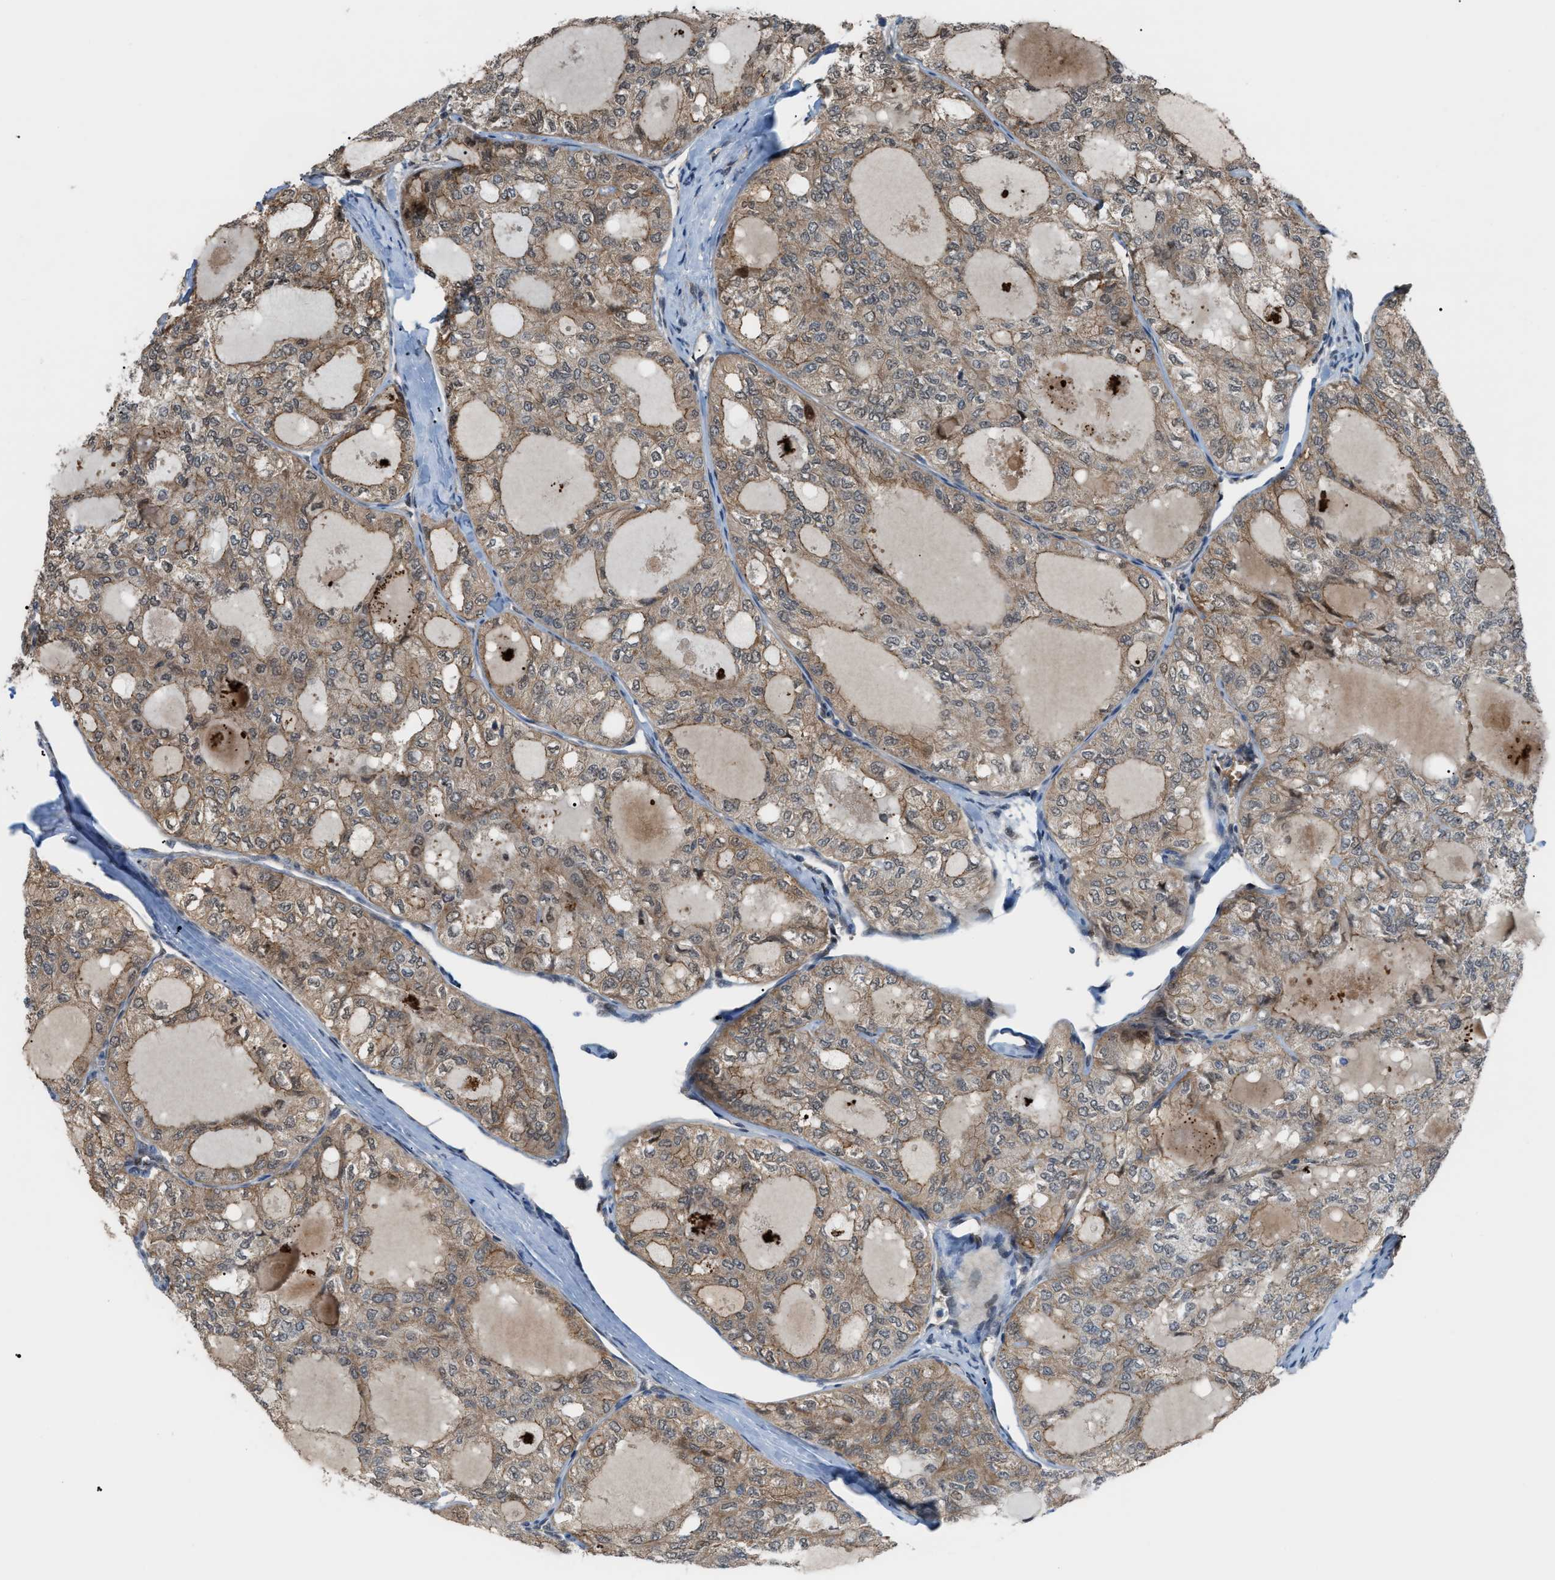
{"staining": {"intensity": "weak", "quantity": ">75%", "location": "cytoplasmic/membranous,nuclear"}, "tissue": "thyroid cancer", "cell_type": "Tumor cells", "image_type": "cancer", "snomed": [{"axis": "morphology", "description": "Follicular adenoma carcinoma, NOS"}, {"axis": "topography", "description": "Thyroid gland"}], "caption": "Protein analysis of thyroid cancer tissue reveals weak cytoplasmic/membranous and nuclear expression in about >75% of tumor cells. Nuclei are stained in blue.", "gene": "RFFL", "patient": {"sex": "male", "age": 75}}